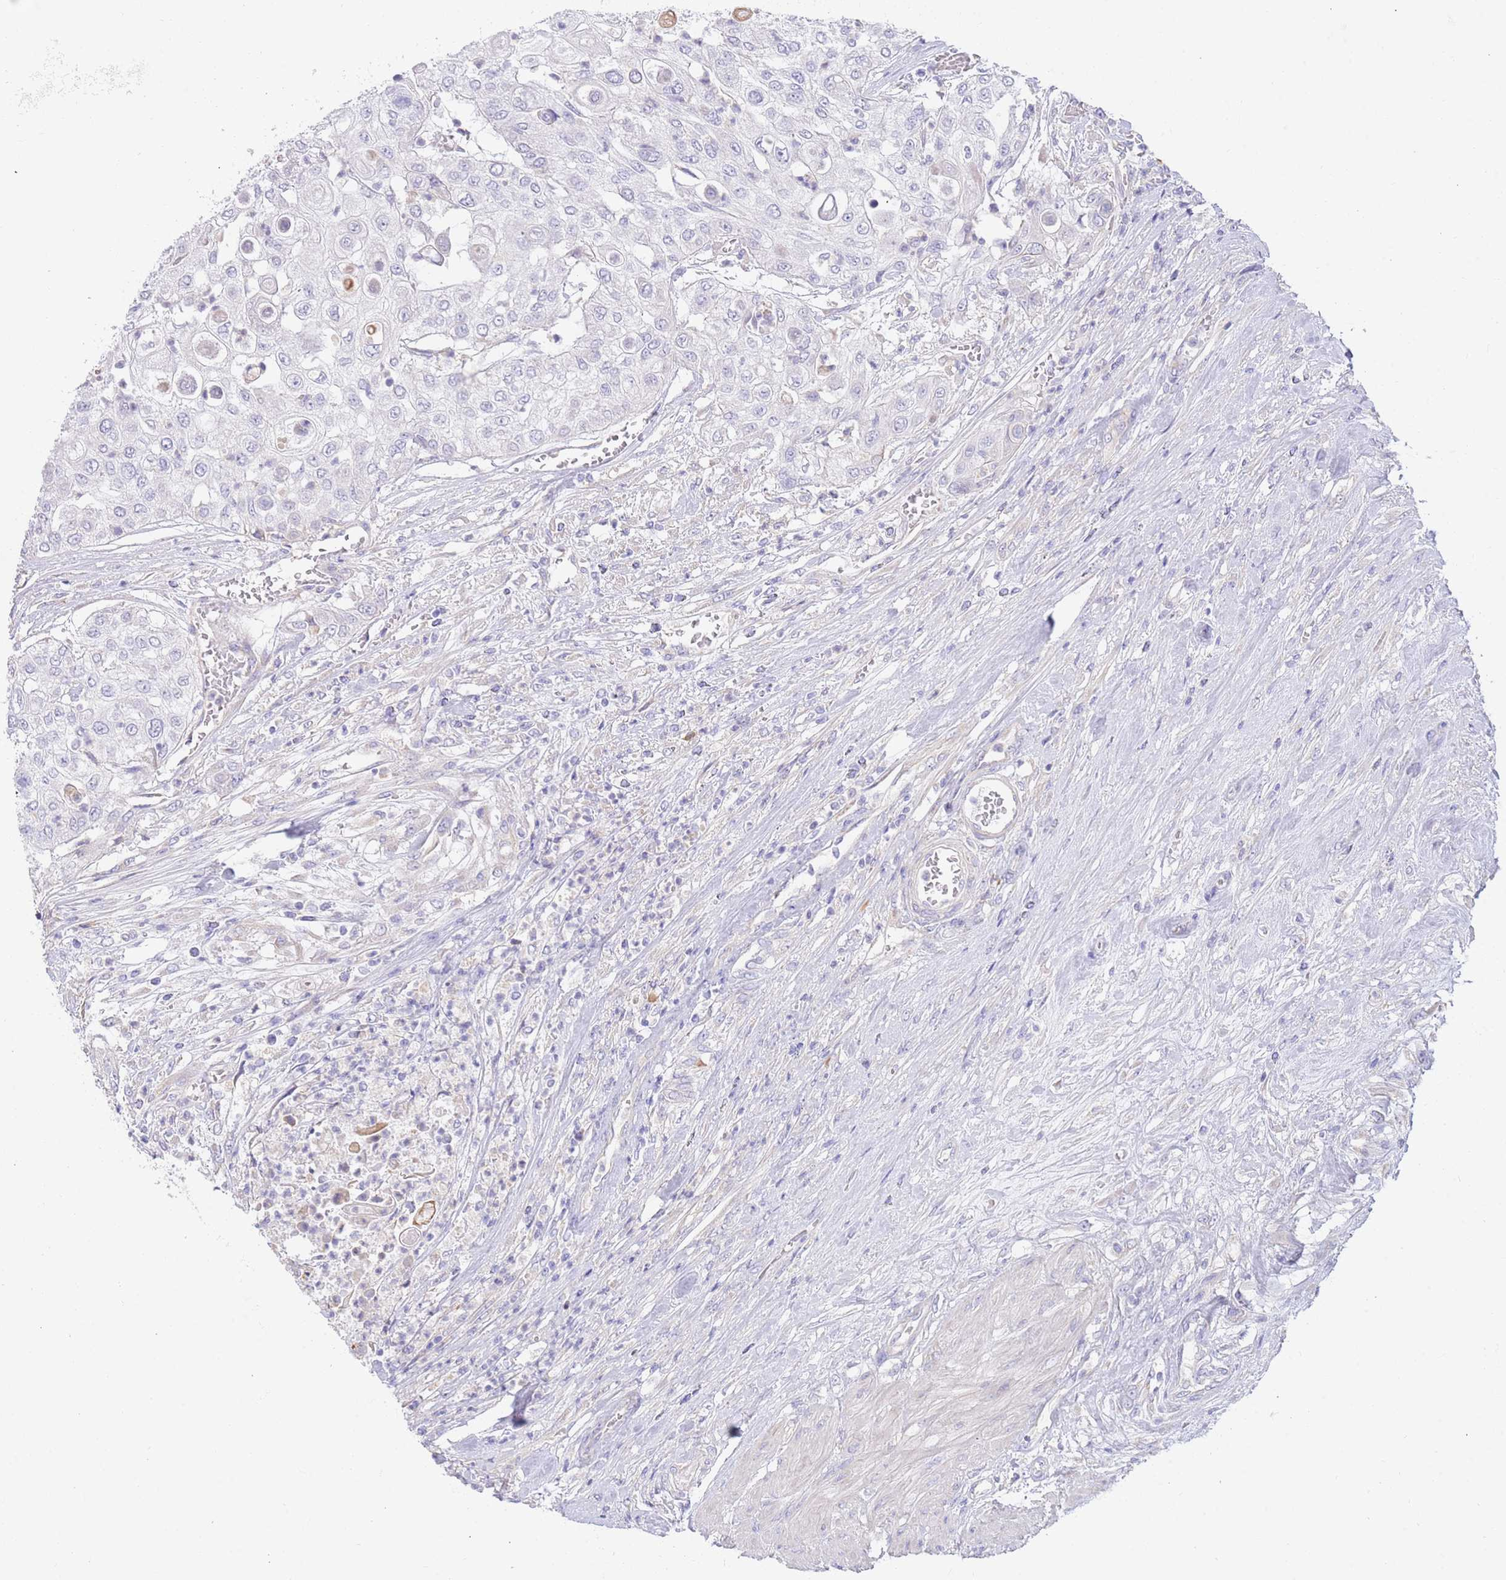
{"staining": {"intensity": "negative", "quantity": "none", "location": "none"}, "tissue": "urothelial cancer", "cell_type": "Tumor cells", "image_type": "cancer", "snomed": [{"axis": "morphology", "description": "Urothelial carcinoma, High grade"}, {"axis": "topography", "description": "Urinary bladder"}], "caption": "Immunohistochemistry photomicrograph of urothelial cancer stained for a protein (brown), which shows no expression in tumor cells. Nuclei are stained in blue.", "gene": "CCDC149", "patient": {"sex": "female", "age": 79}}